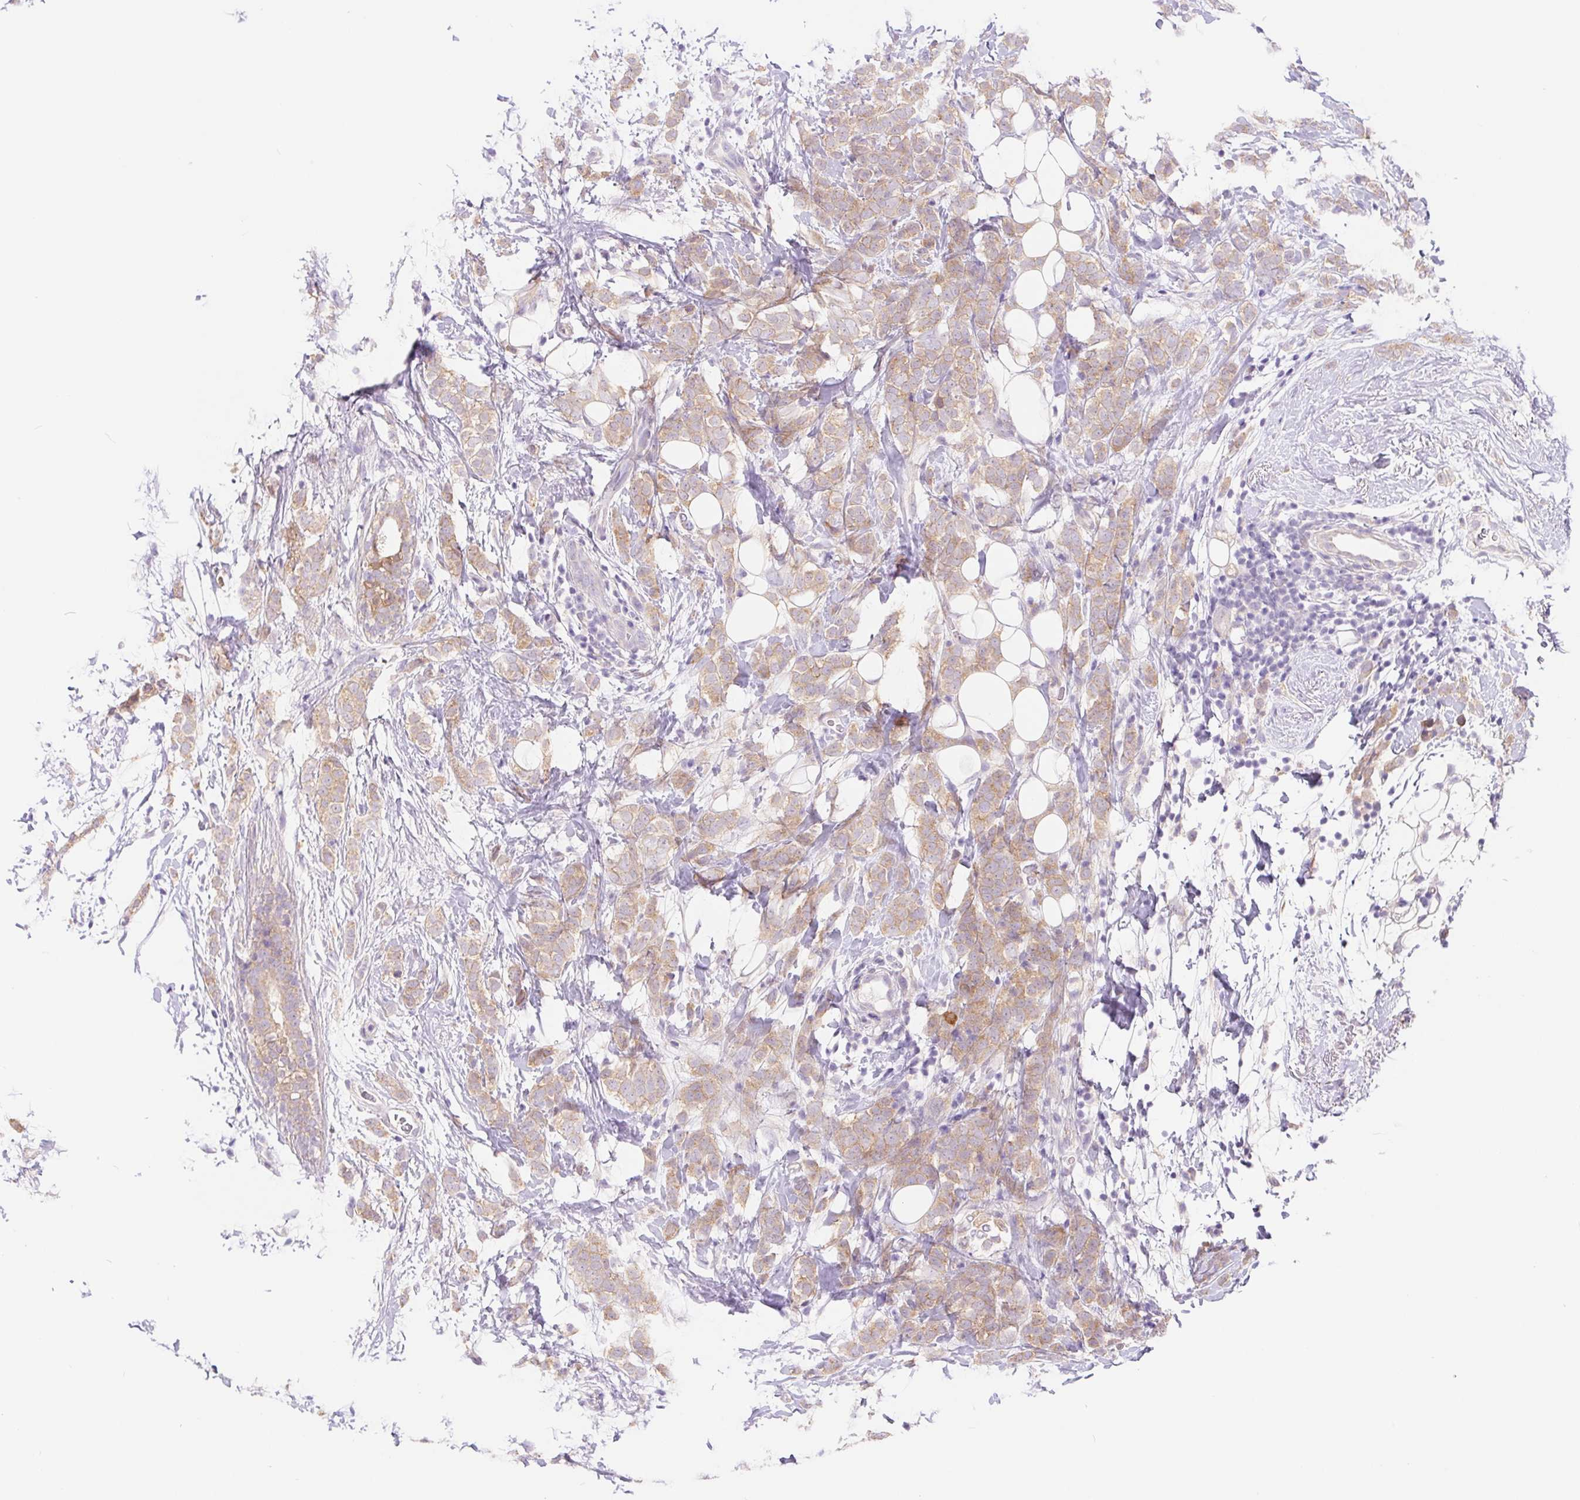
{"staining": {"intensity": "moderate", "quantity": "25%-75%", "location": "cytoplasmic/membranous"}, "tissue": "breast cancer", "cell_type": "Tumor cells", "image_type": "cancer", "snomed": [{"axis": "morphology", "description": "Lobular carcinoma"}, {"axis": "topography", "description": "Breast"}], "caption": "Immunohistochemical staining of human breast cancer shows moderate cytoplasmic/membranous protein staining in about 25%-75% of tumor cells. (DAB = brown stain, brightfield microscopy at high magnification).", "gene": "DYNC2LI1", "patient": {"sex": "female", "age": 49}}